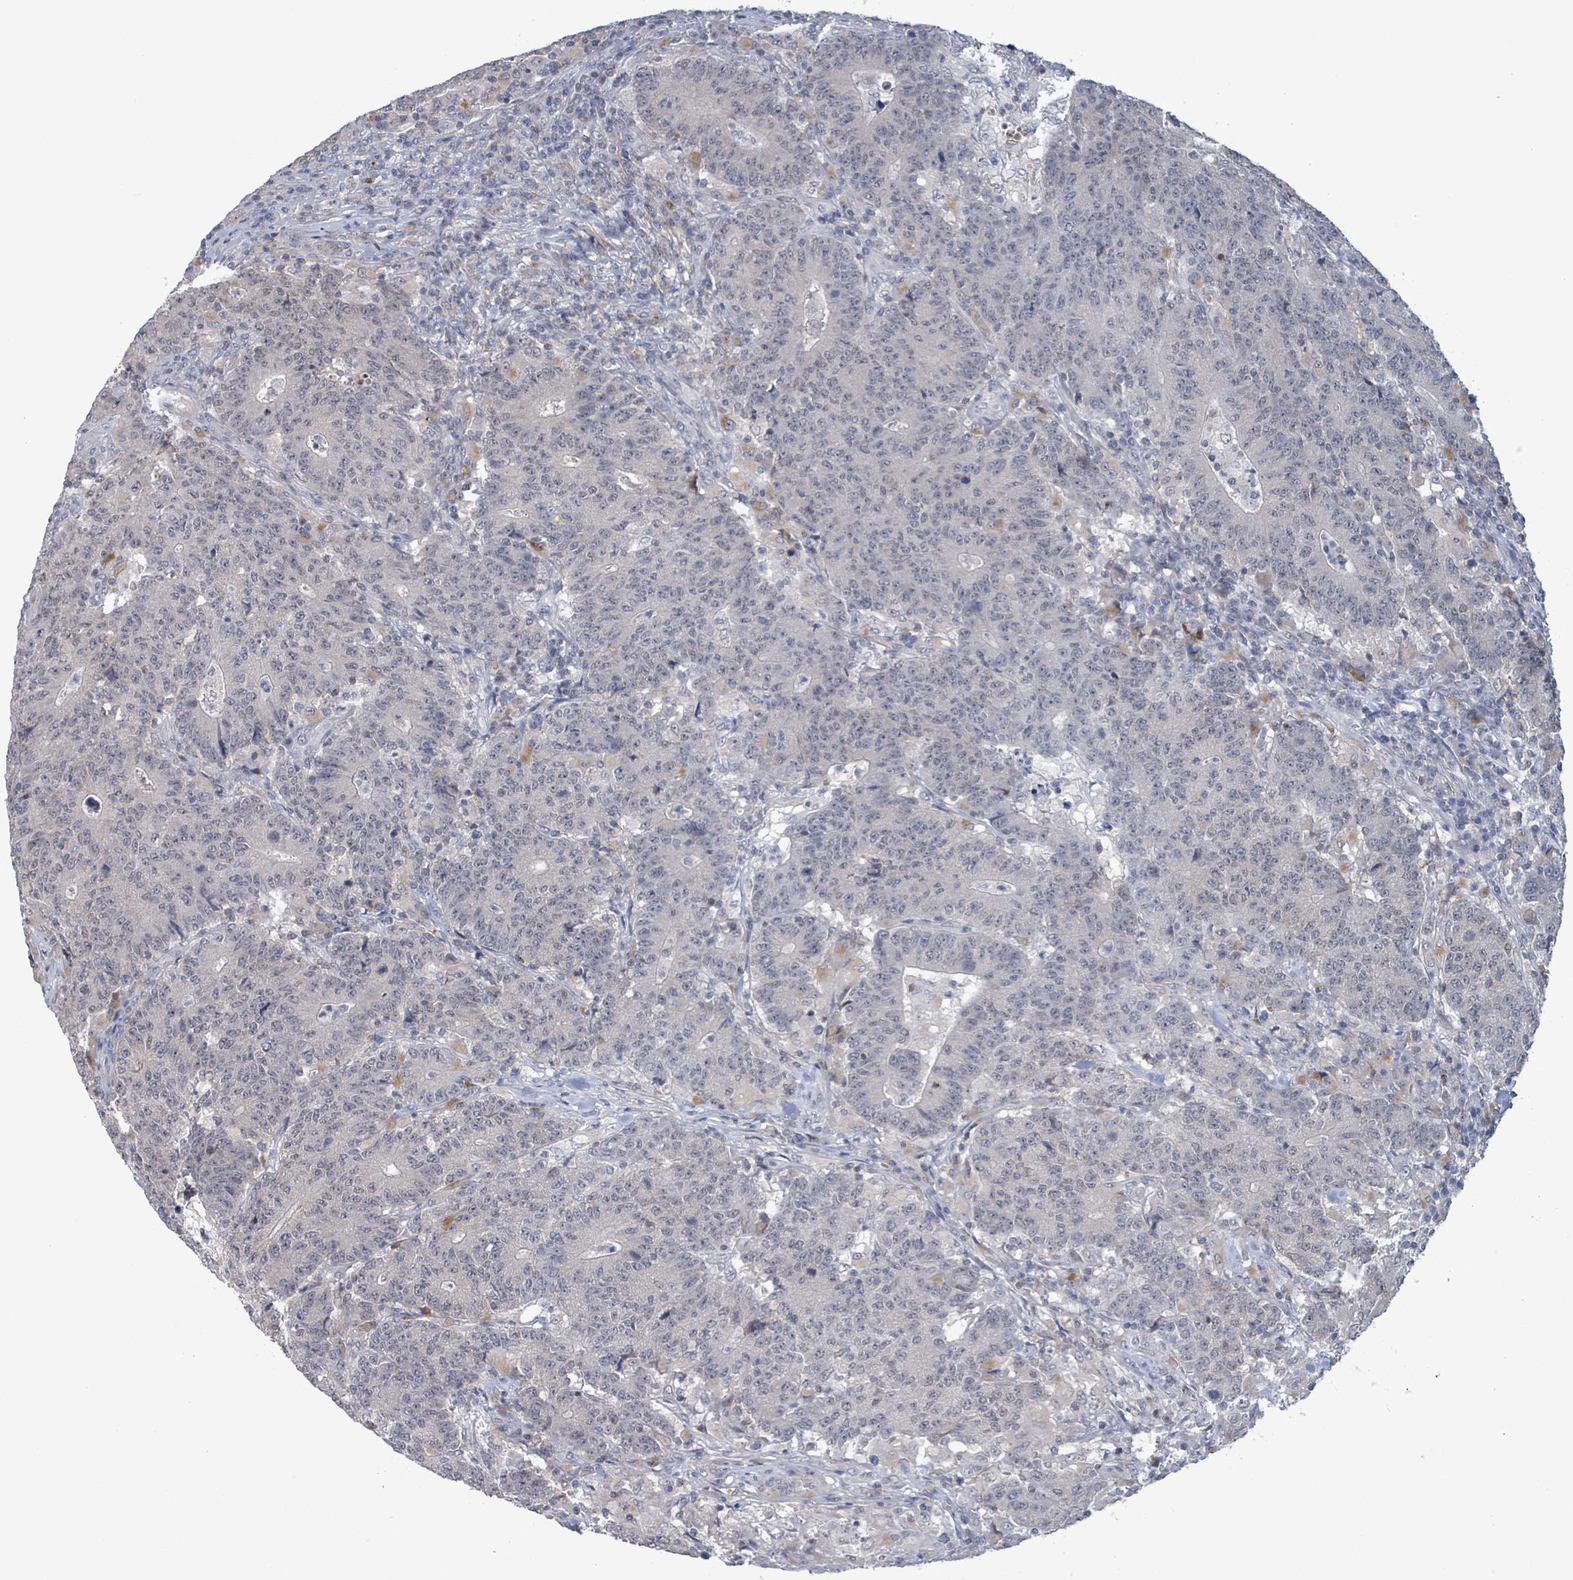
{"staining": {"intensity": "negative", "quantity": "none", "location": "none"}, "tissue": "colorectal cancer", "cell_type": "Tumor cells", "image_type": "cancer", "snomed": [{"axis": "morphology", "description": "Adenocarcinoma, NOS"}, {"axis": "topography", "description": "Colon"}], "caption": "High power microscopy image of an immunohistochemistry histopathology image of colorectal adenocarcinoma, revealing no significant expression in tumor cells.", "gene": "AMMECR1", "patient": {"sex": "female", "age": 75}}